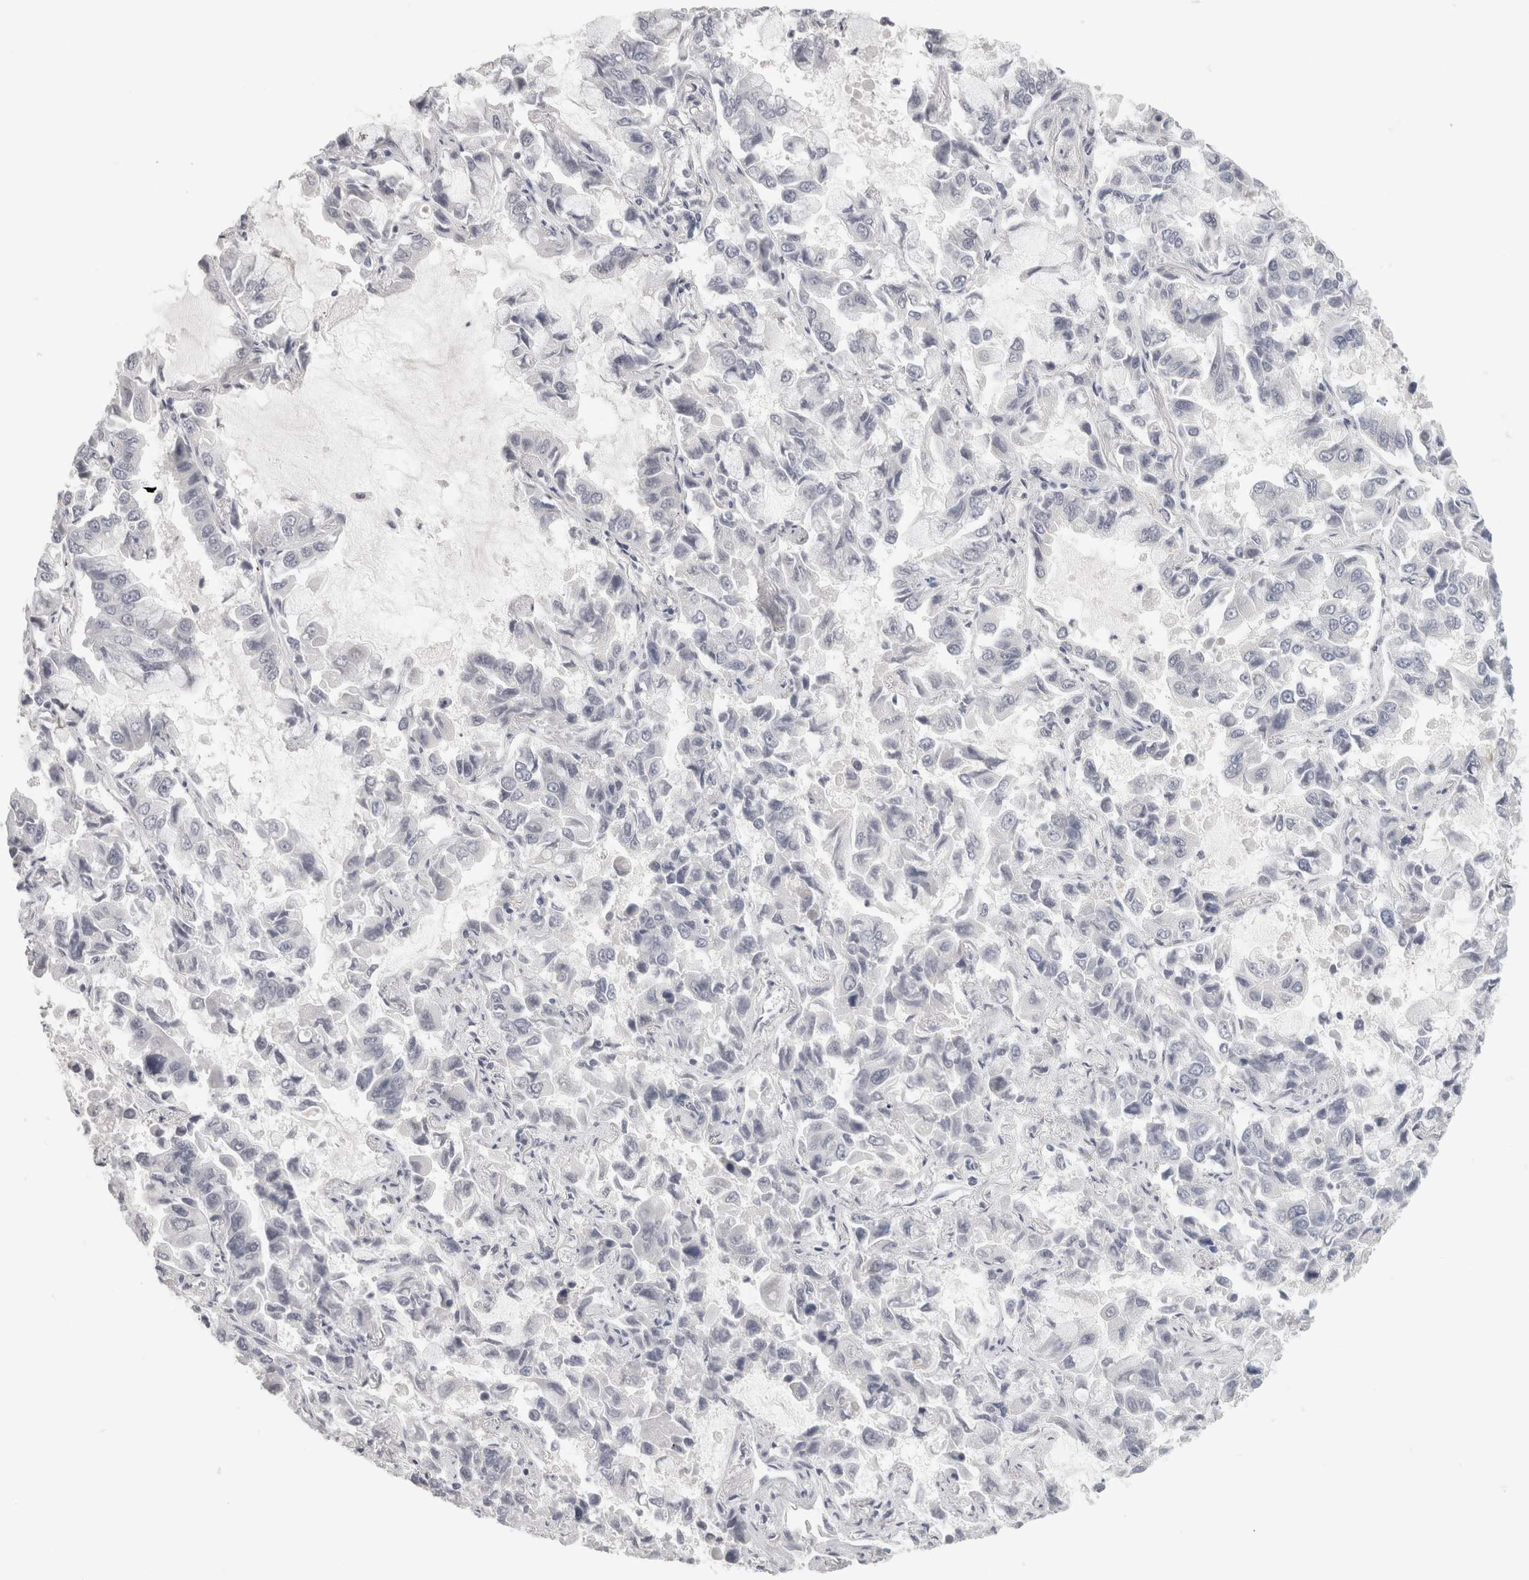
{"staining": {"intensity": "negative", "quantity": "none", "location": "none"}, "tissue": "lung cancer", "cell_type": "Tumor cells", "image_type": "cancer", "snomed": [{"axis": "morphology", "description": "Adenocarcinoma, NOS"}, {"axis": "topography", "description": "Lung"}], "caption": "A photomicrograph of adenocarcinoma (lung) stained for a protein reveals no brown staining in tumor cells. The staining was performed using DAB to visualize the protein expression in brown, while the nuclei were stained in blue with hematoxylin (Magnification: 20x).", "gene": "FBLIM1", "patient": {"sex": "male", "age": 64}}